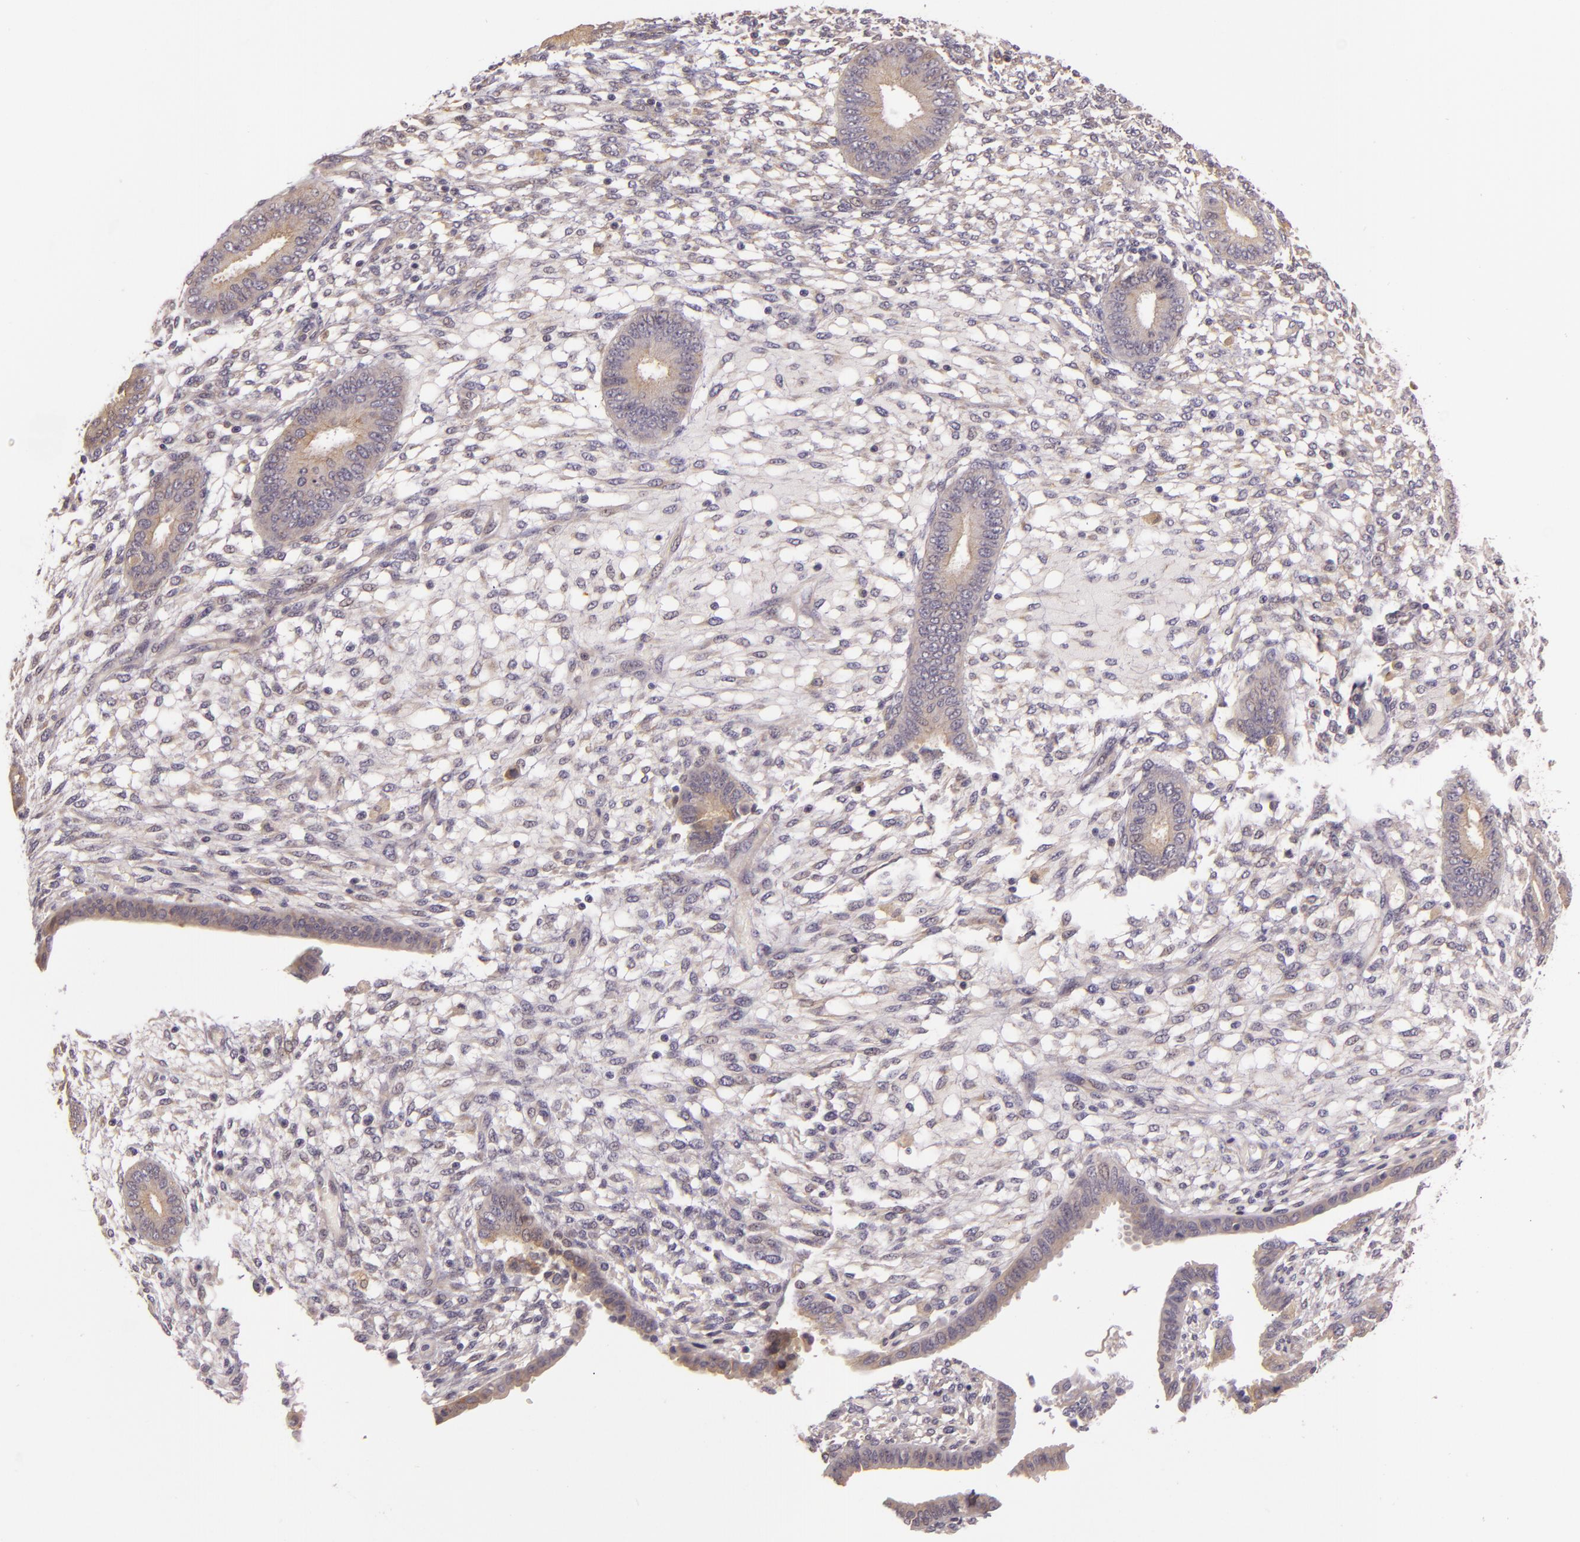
{"staining": {"intensity": "negative", "quantity": "none", "location": "none"}, "tissue": "endometrium", "cell_type": "Cells in endometrial stroma", "image_type": "normal", "snomed": [{"axis": "morphology", "description": "Normal tissue, NOS"}, {"axis": "topography", "description": "Endometrium"}], "caption": "Immunohistochemistry (IHC) micrograph of benign endometrium: human endometrium stained with DAB demonstrates no significant protein expression in cells in endometrial stroma. The staining was performed using DAB to visualize the protein expression in brown, while the nuclei were stained in blue with hematoxylin (Magnification: 20x).", "gene": "ARMH4", "patient": {"sex": "female", "age": 42}}